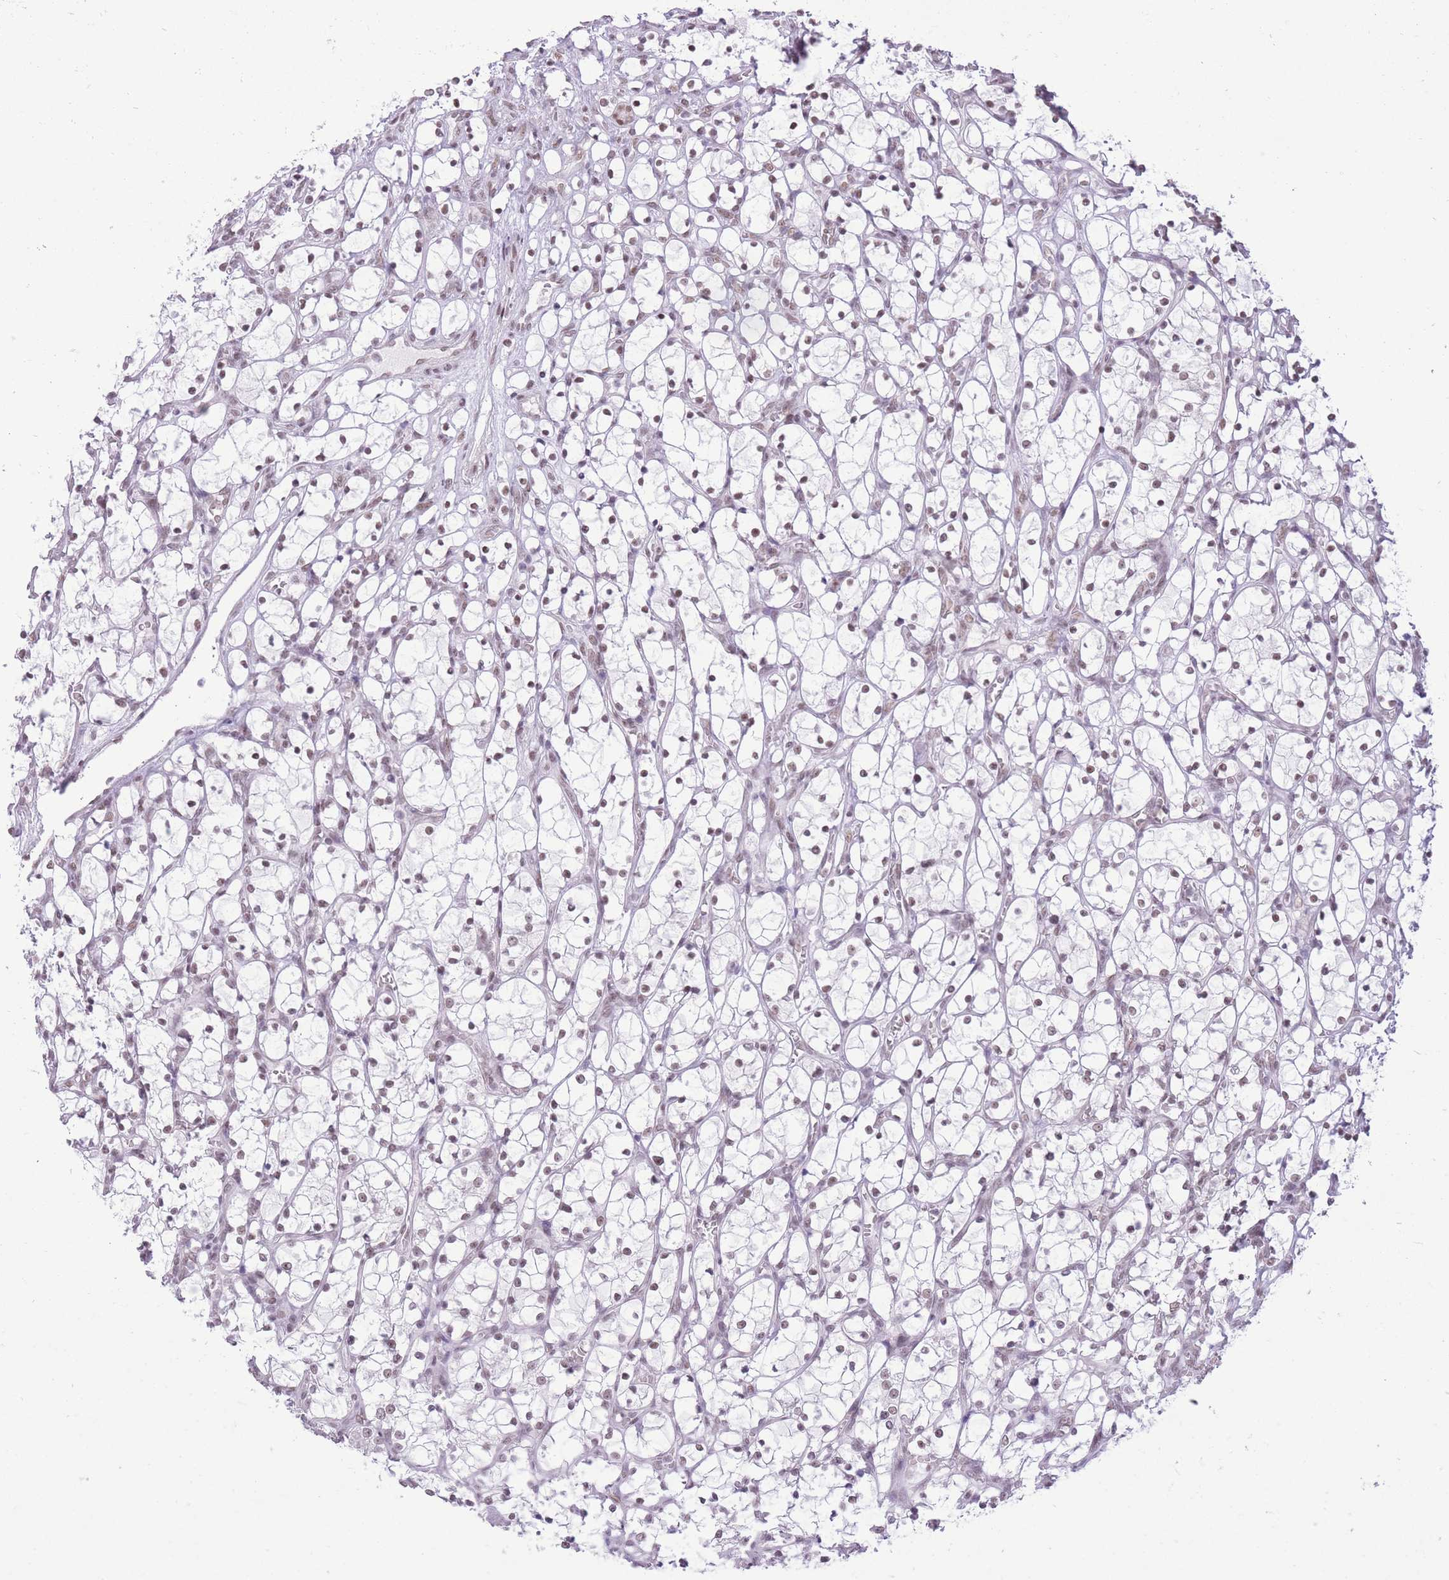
{"staining": {"intensity": "moderate", "quantity": ">75%", "location": "nuclear"}, "tissue": "renal cancer", "cell_type": "Tumor cells", "image_type": "cancer", "snomed": [{"axis": "morphology", "description": "Adenocarcinoma, NOS"}, {"axis": "topography", "description": "Kidney"}], "caption": "Protein expression analysis of human renal cancer (adenocarcinoma) reveals moderate nuclear expression in about >75% of tumor cells.", "gene": "ZBED5", "patient": {"sex": "female", "age": 69}}